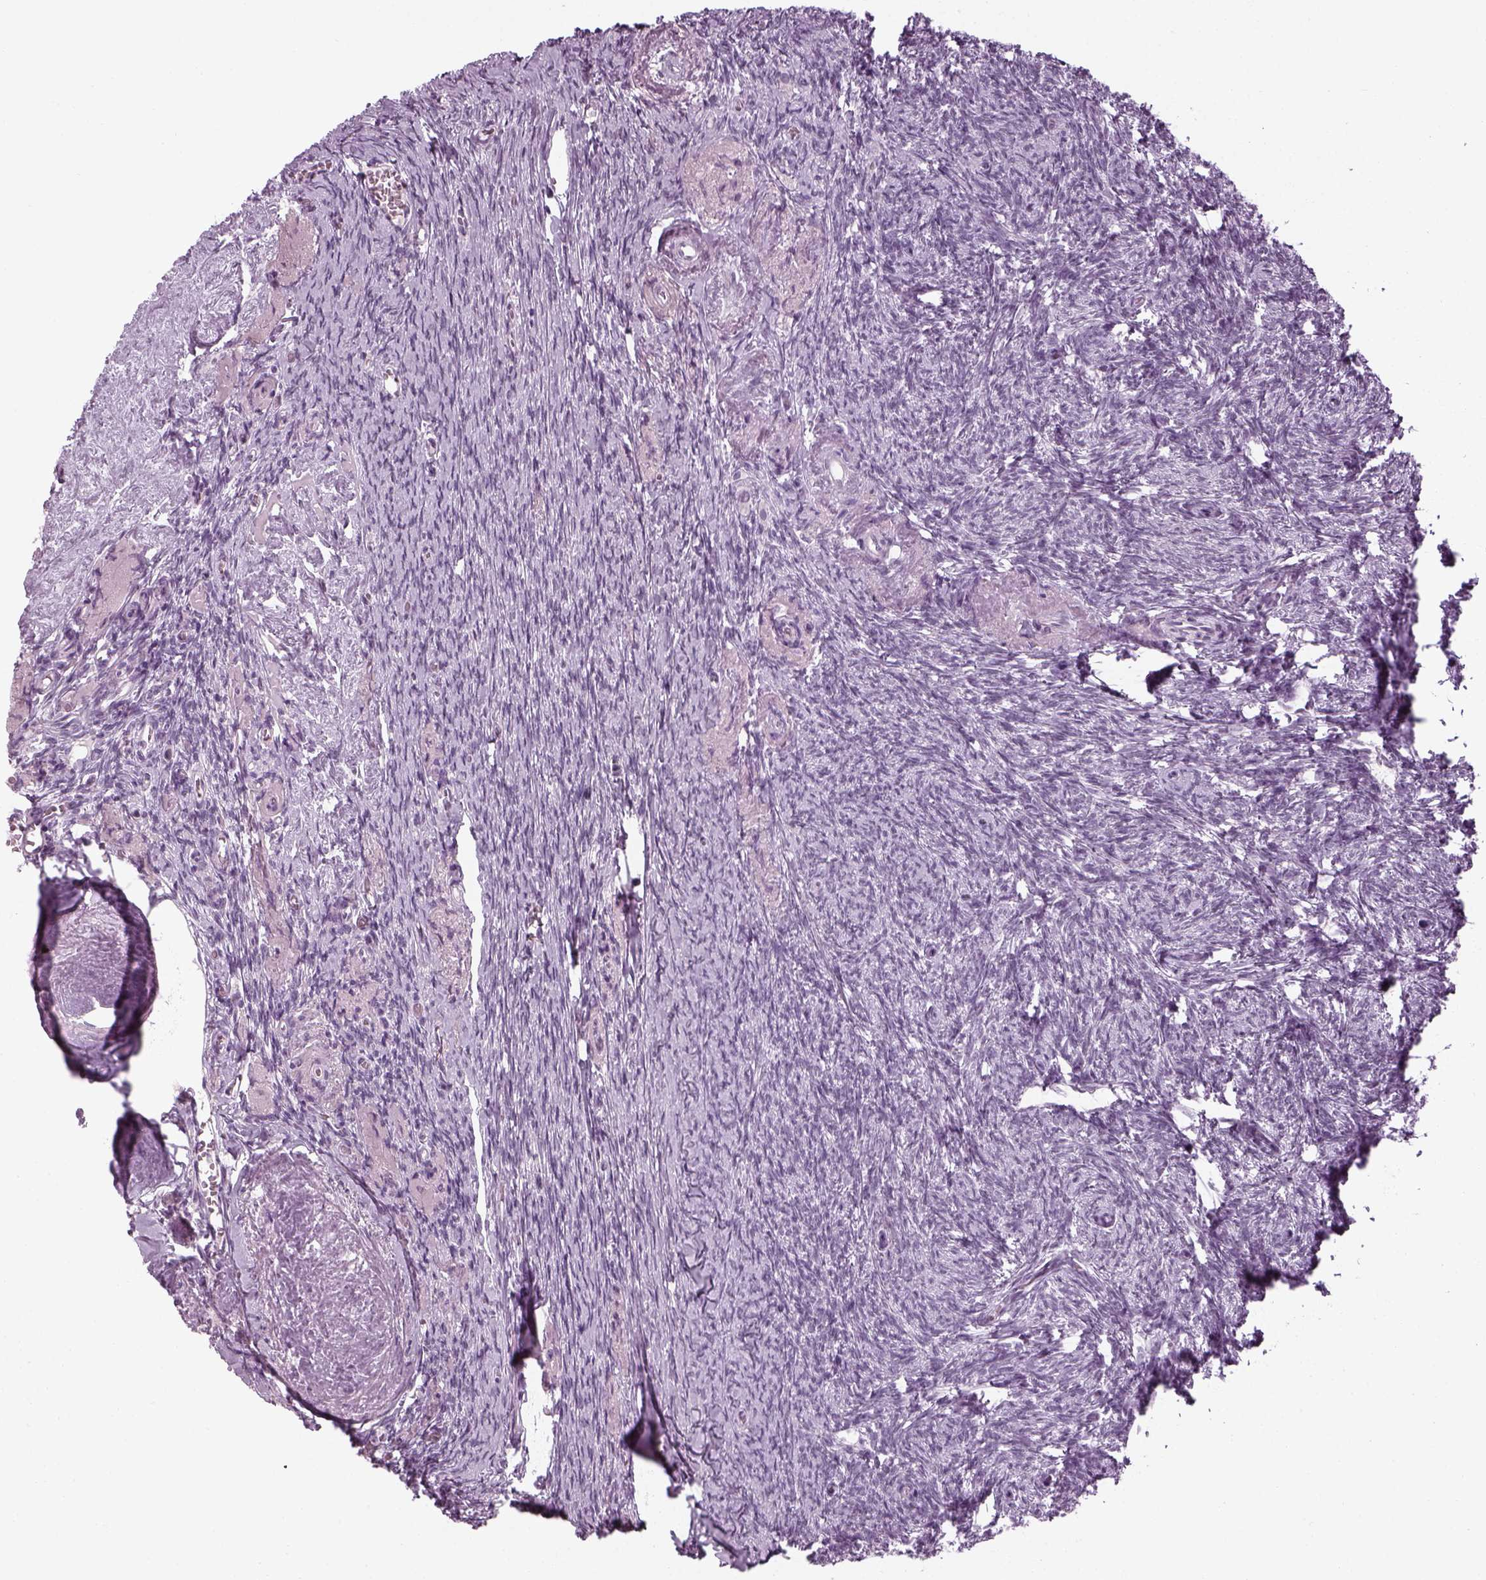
{"staining": {"intensity": "negative", "quantity": "none", "location": "none"}, "tissue": "ovary", "cell_type": "Follicle cells", "image_type": "normal", "snomed": [{"axis": "morphology", "description": "Normal tissue, NOS"}, {"axis": "topography", "description": "Ovary"}], "caption": "IHC histopathology image of benign ovary: ovary stained with DAB (3,3'-diaminobenzidine) exhibits no significant protein staining in follicle cells.", "gene": "KCNG2", "patient": {"sex": "female", "age": 72}}